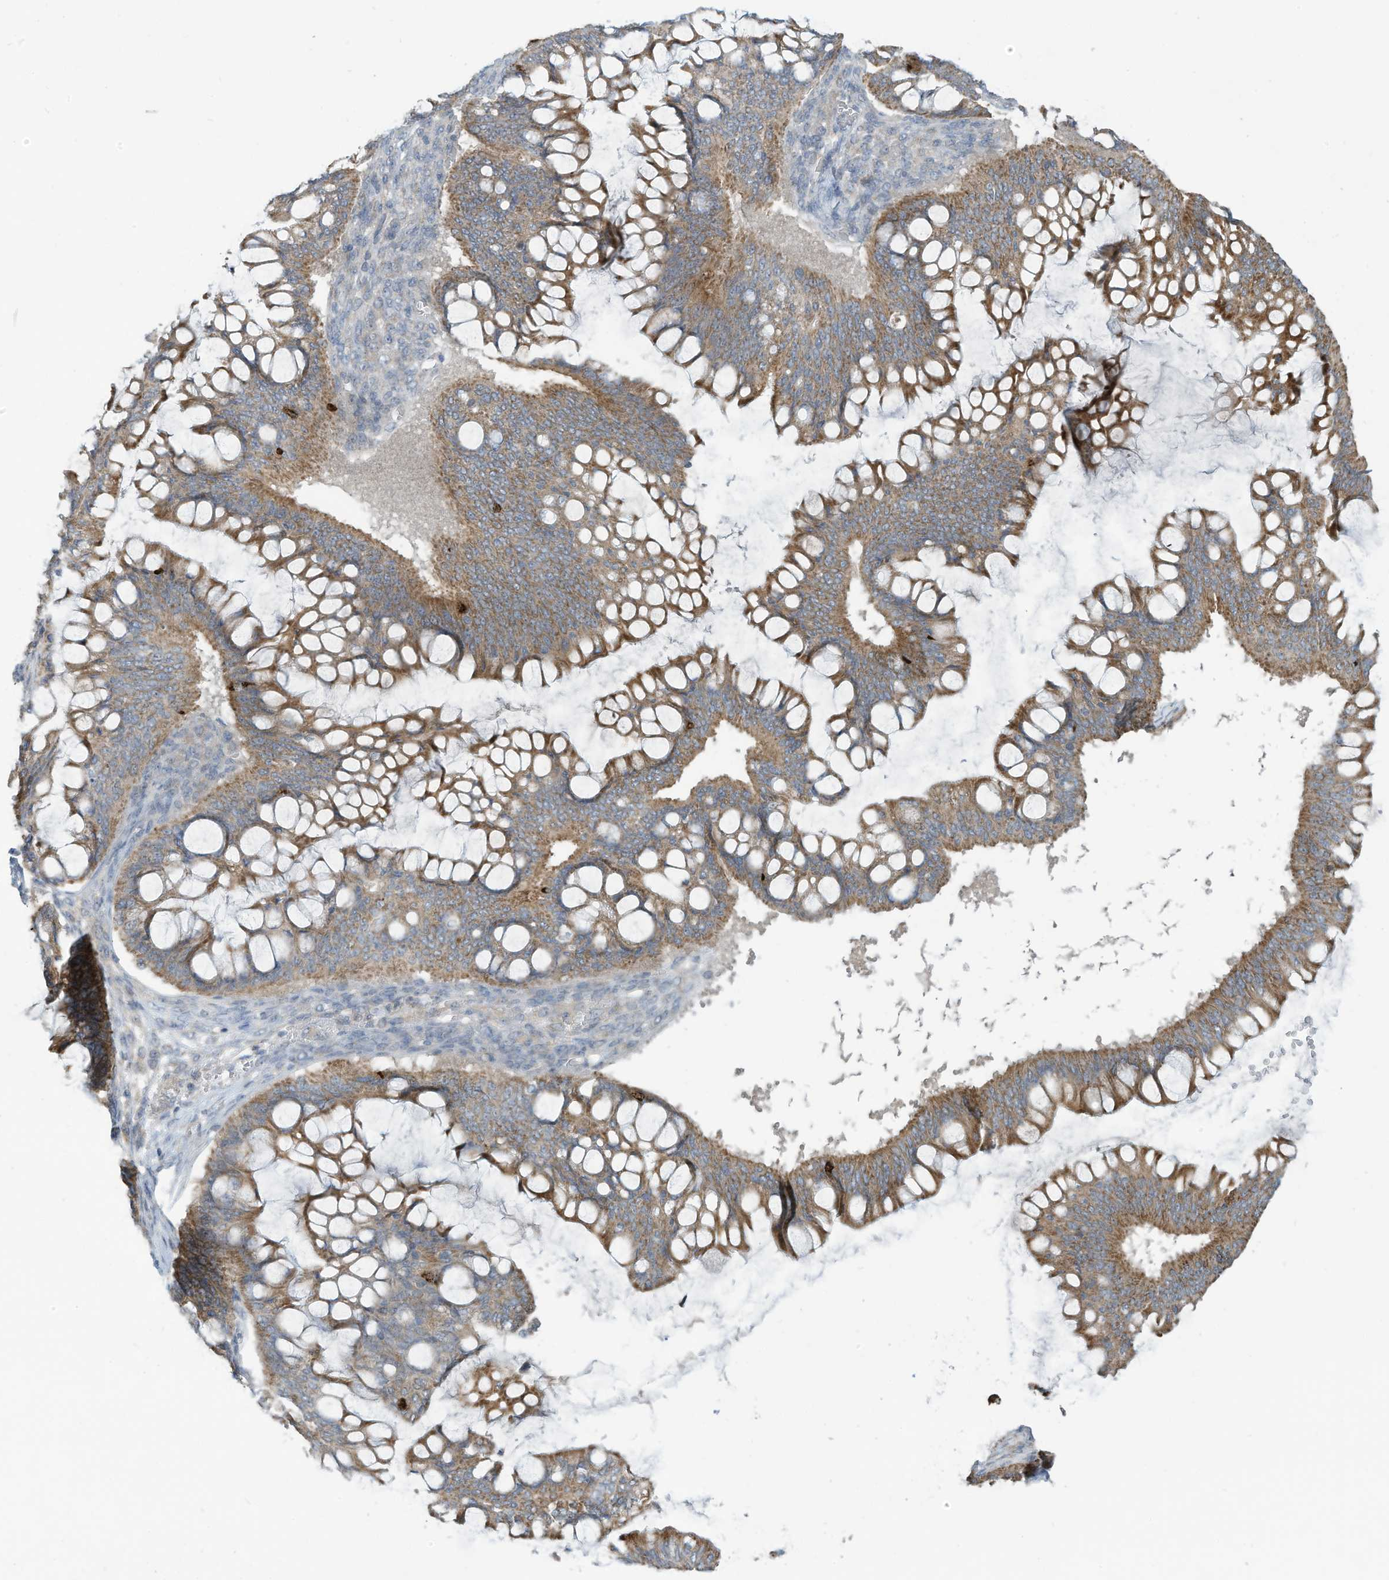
{"staining": {"intensity": "moderate", "quantity": ">75%", "location": "cytoplasmic/membranous"}, "tissue": "ovarian cancer", "cell_type": "Tumor cells", "image_type": "cancer", "snomed": [{"axis": "morphology", "description": "Cystadenocarcinoma, mucinous, NOS"}, {"axis": "topography", "description": "Ovary"}], "caption": "An image showing moderate cytoplasmic/membranous positivity in approximately >75% of tumor cells in mucinous cystadenocarcinoma (ovarian), as visualized by brown immunohistochemical staining.", "gene": "SCGB1D2", "patient": {"sex": "female", "age": 73}}